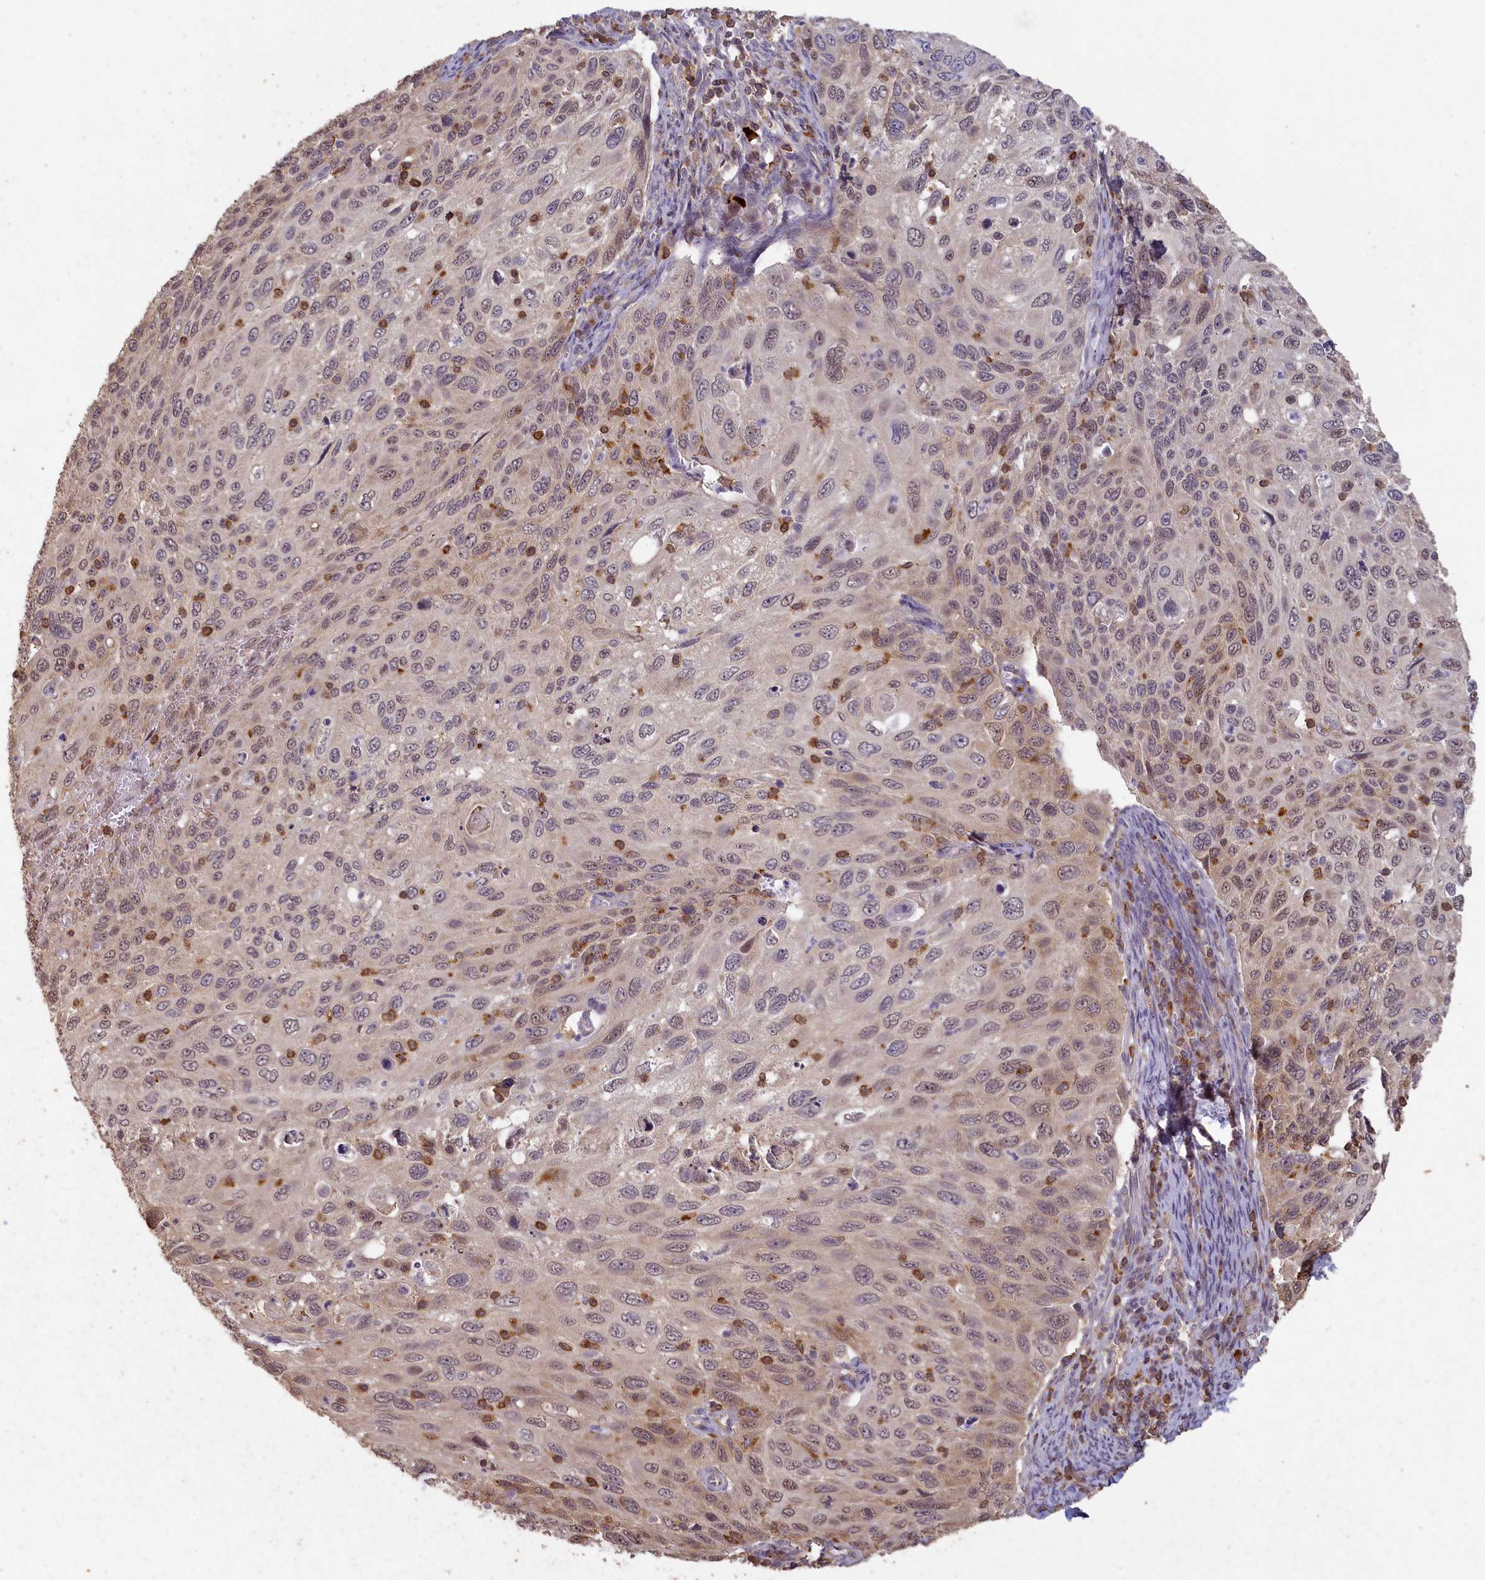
{"staining": {"intensity": "weak", "quantity": "<25%", "location": "cytoplasmic/membranous,nuclear"}, "tissue": "cervical cancer", "cell_type": "Tumor cells", "image_type": "cancer", "snomed": [{"axis": "morphology", "description": "Squamous cell carcinoma, NOS"}, {"axis": "topography", "description": "Cervix"}], "caption": "Protein analysis of cervical cancer (squamous cell carcinoma) reveals no significant expression in tumor cells. (DAB (3,3'-diaminobenzidine) IHC visualized using brightfield microscopy, high magnification).", "gene": "MADD", "patient": {"sex": "female", "age": 70}}